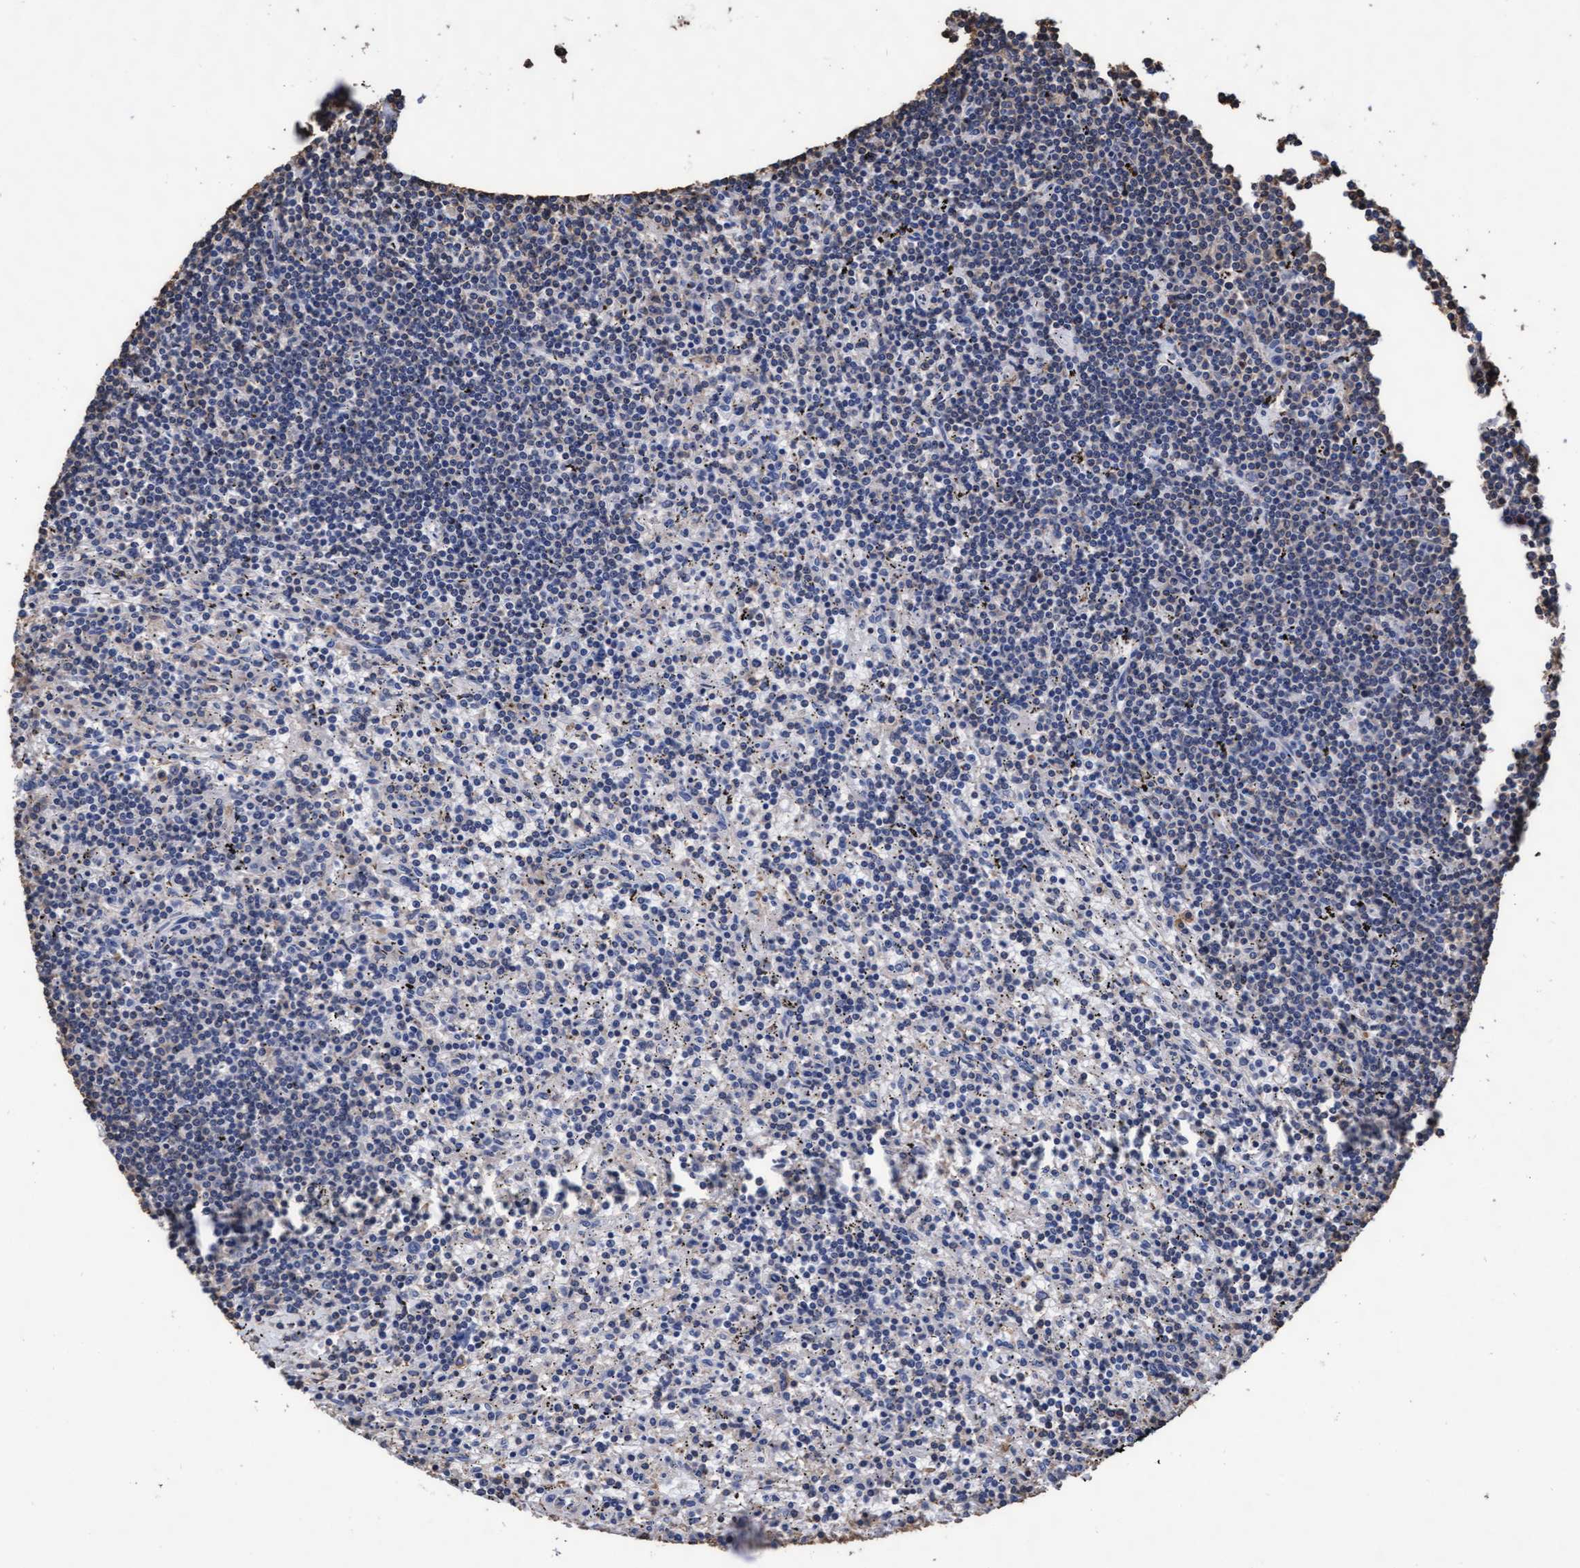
{"staining": {"intensity": "weak", "quantity": "<25%", "location": "cytoplasmic/membranous"}, "tissue": "lymphoma", "cell_type": "Tumor cells", "image_type": "cancer", "snomed": [{"axis": "morphology", "description": "Malignant lymphoma, non-Hodgkin's type, Low grade"}, {"axis": "topography", "description": "Spleen"}], "caption": "This is a image of IHC staining of lymphoma, which shows no positivity in tumor cells. (DAB immunohistochemistry with hematoxylin counter stain).", "gene": "GRHPR", "patient": {"sex": "male", "age": 76}}